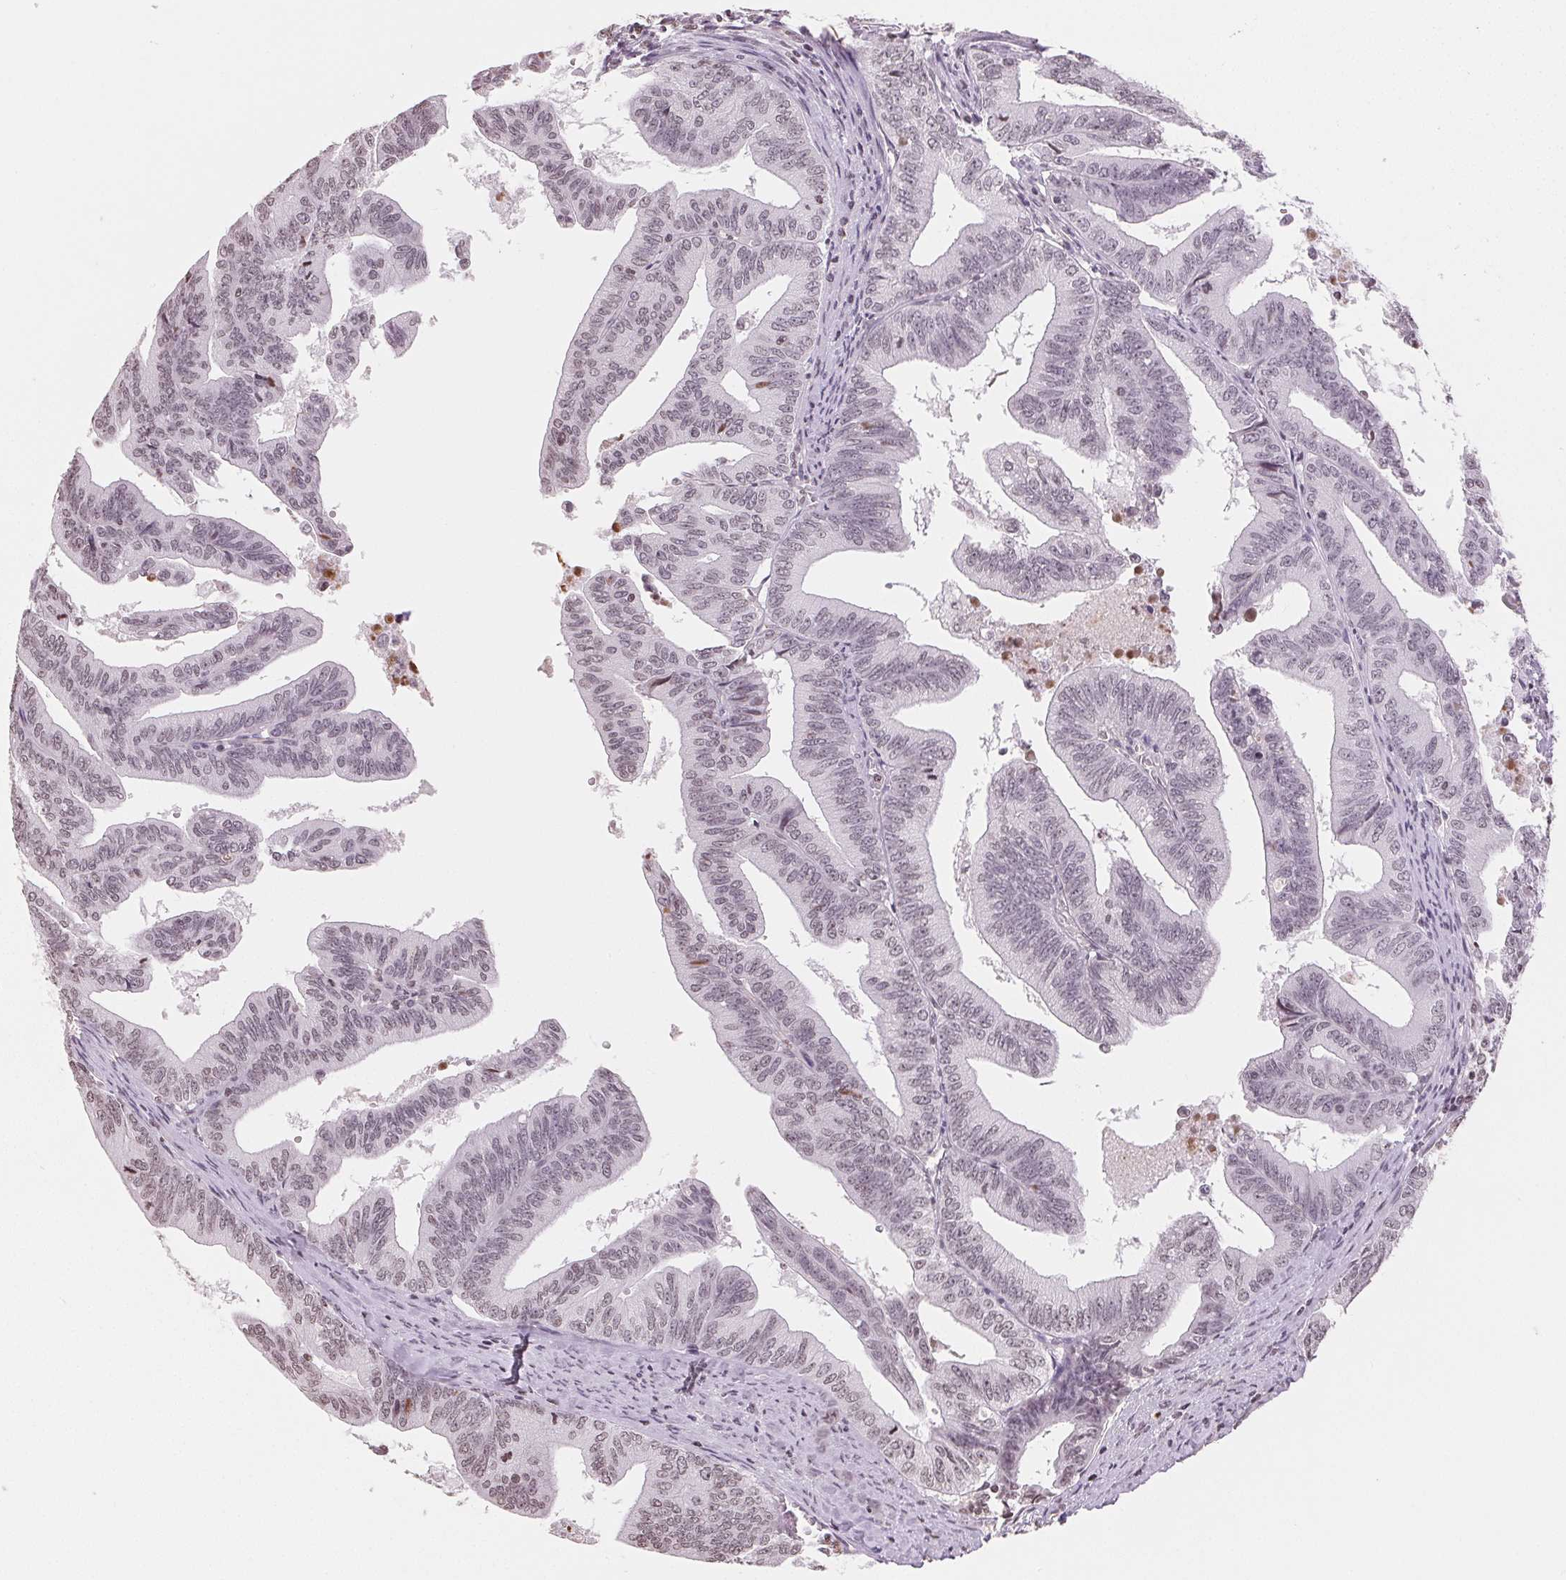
{"staining": {"intensity": "negative", "quantity": "none", "location": "none"}, "tissue": "endometrial cancer", "cell_type": "Tumor cells", "image_type": "cancer", "snomed": [{"axis": "morphology", "description": "Adenocarcinoma, NOS"}, {"axis": "topography", "description": "Endometrium"}], "caption": "This micrograph is of adenocarcinoma (endometrial) stained with immunohistochemistry (IHC) to label a protein in brown with the nuclei are counter-stained blue. There is no staining in tumor cells. The staining was performed using DAB to visualize the protein expression in brown, while the nuclei were stained in blue with hematoxylin (Magnification: 20x).", "gene": "TBP", "patient": {"sex": "female", "age": 65}}